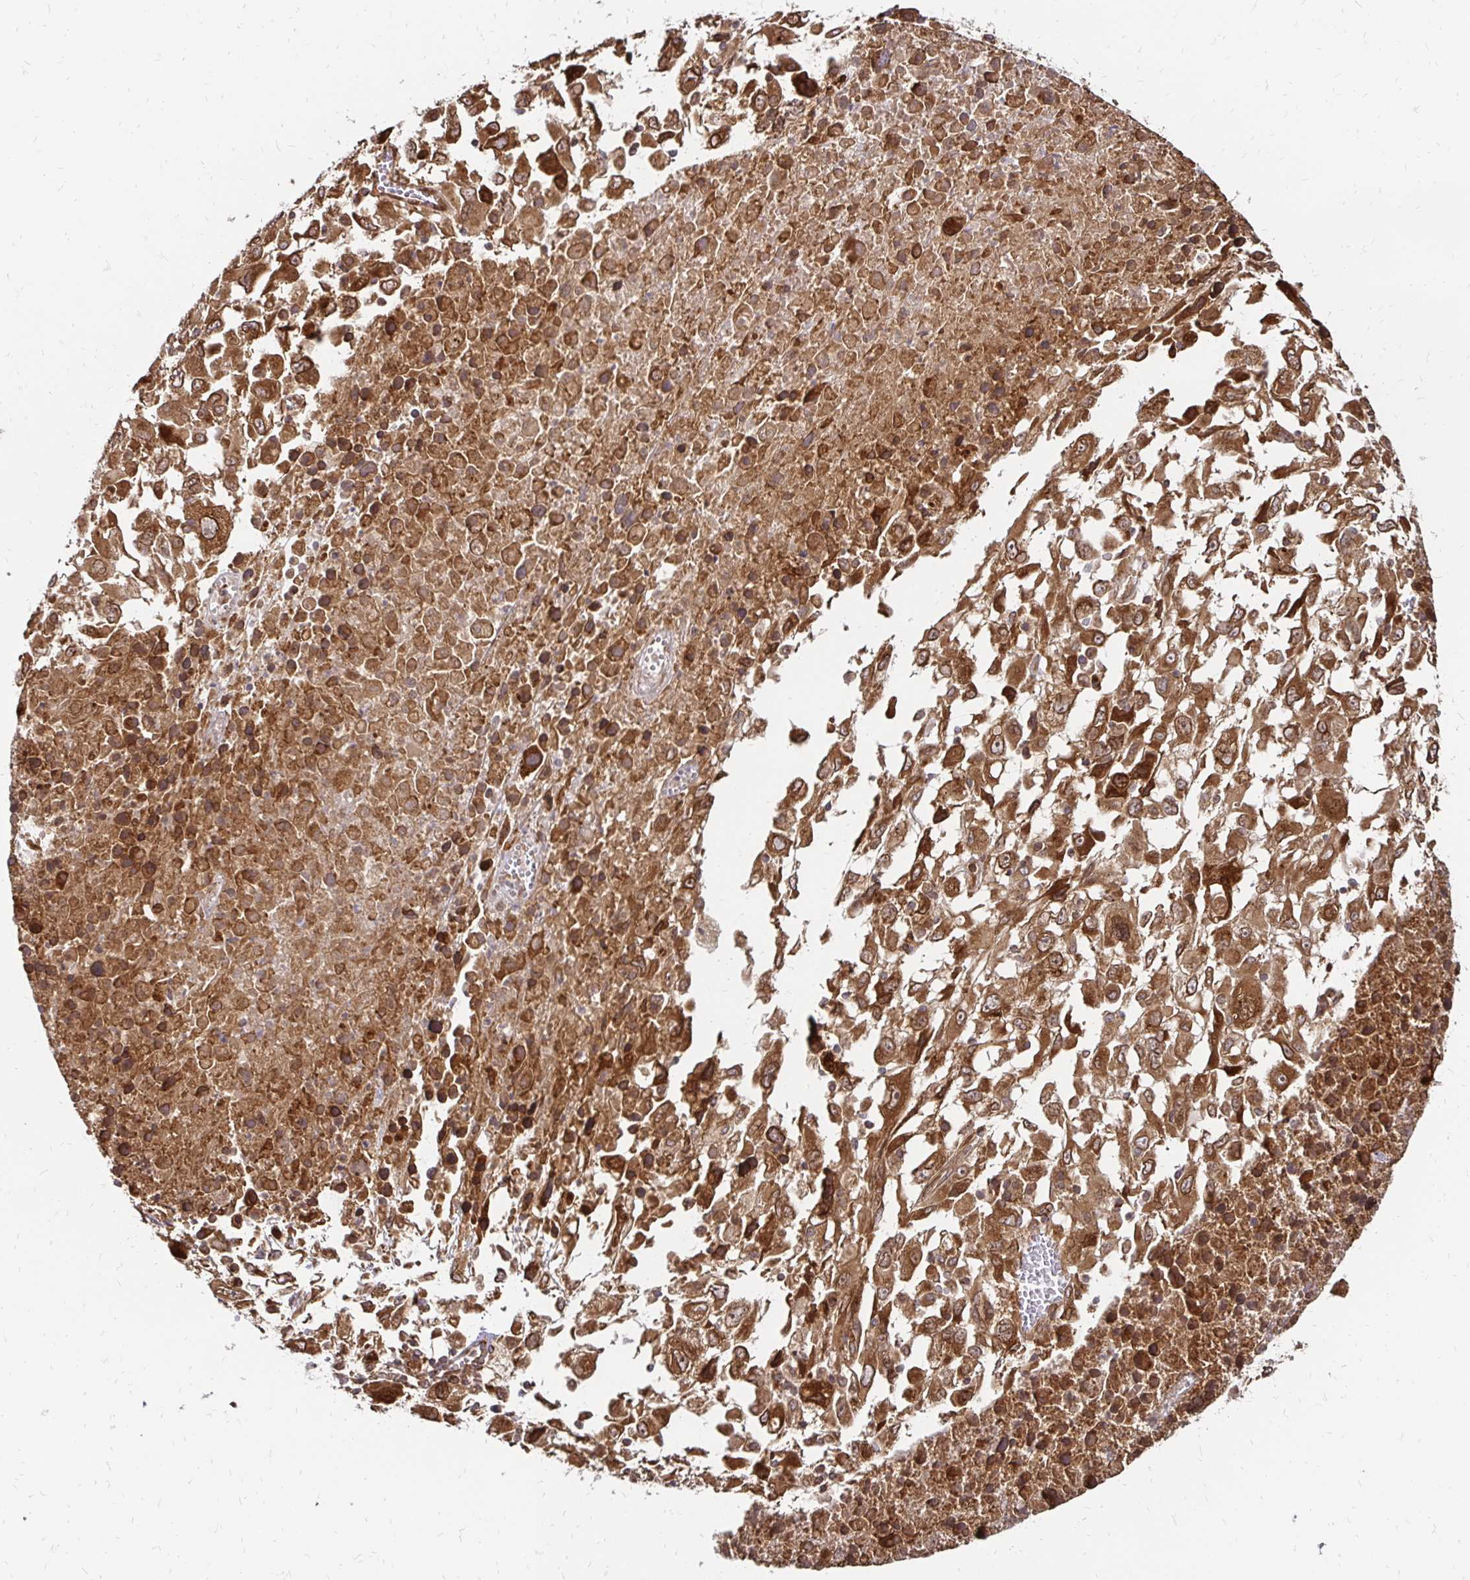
{"staining": {"intensity": "moderate", "quantity": ">75%", "location": "cytoplasmic/membranous"}, "tissue": "melanoma", "cell_type": "Tumor cells", "image_type": "cancer", "snomed": [{"axis": "morphology", "description": "Malignant melanoma, Metastatic site"}, {"axis": "topography", "description": "Soft tissue"}], "caption": "The photomicrograph displays a brown stain indicating the presence of a protein in the cytoplasmic/membranous of tumor cells in melanoma.", "gene": "ZW10", "patient": {"sex": "male", "age": 50}}